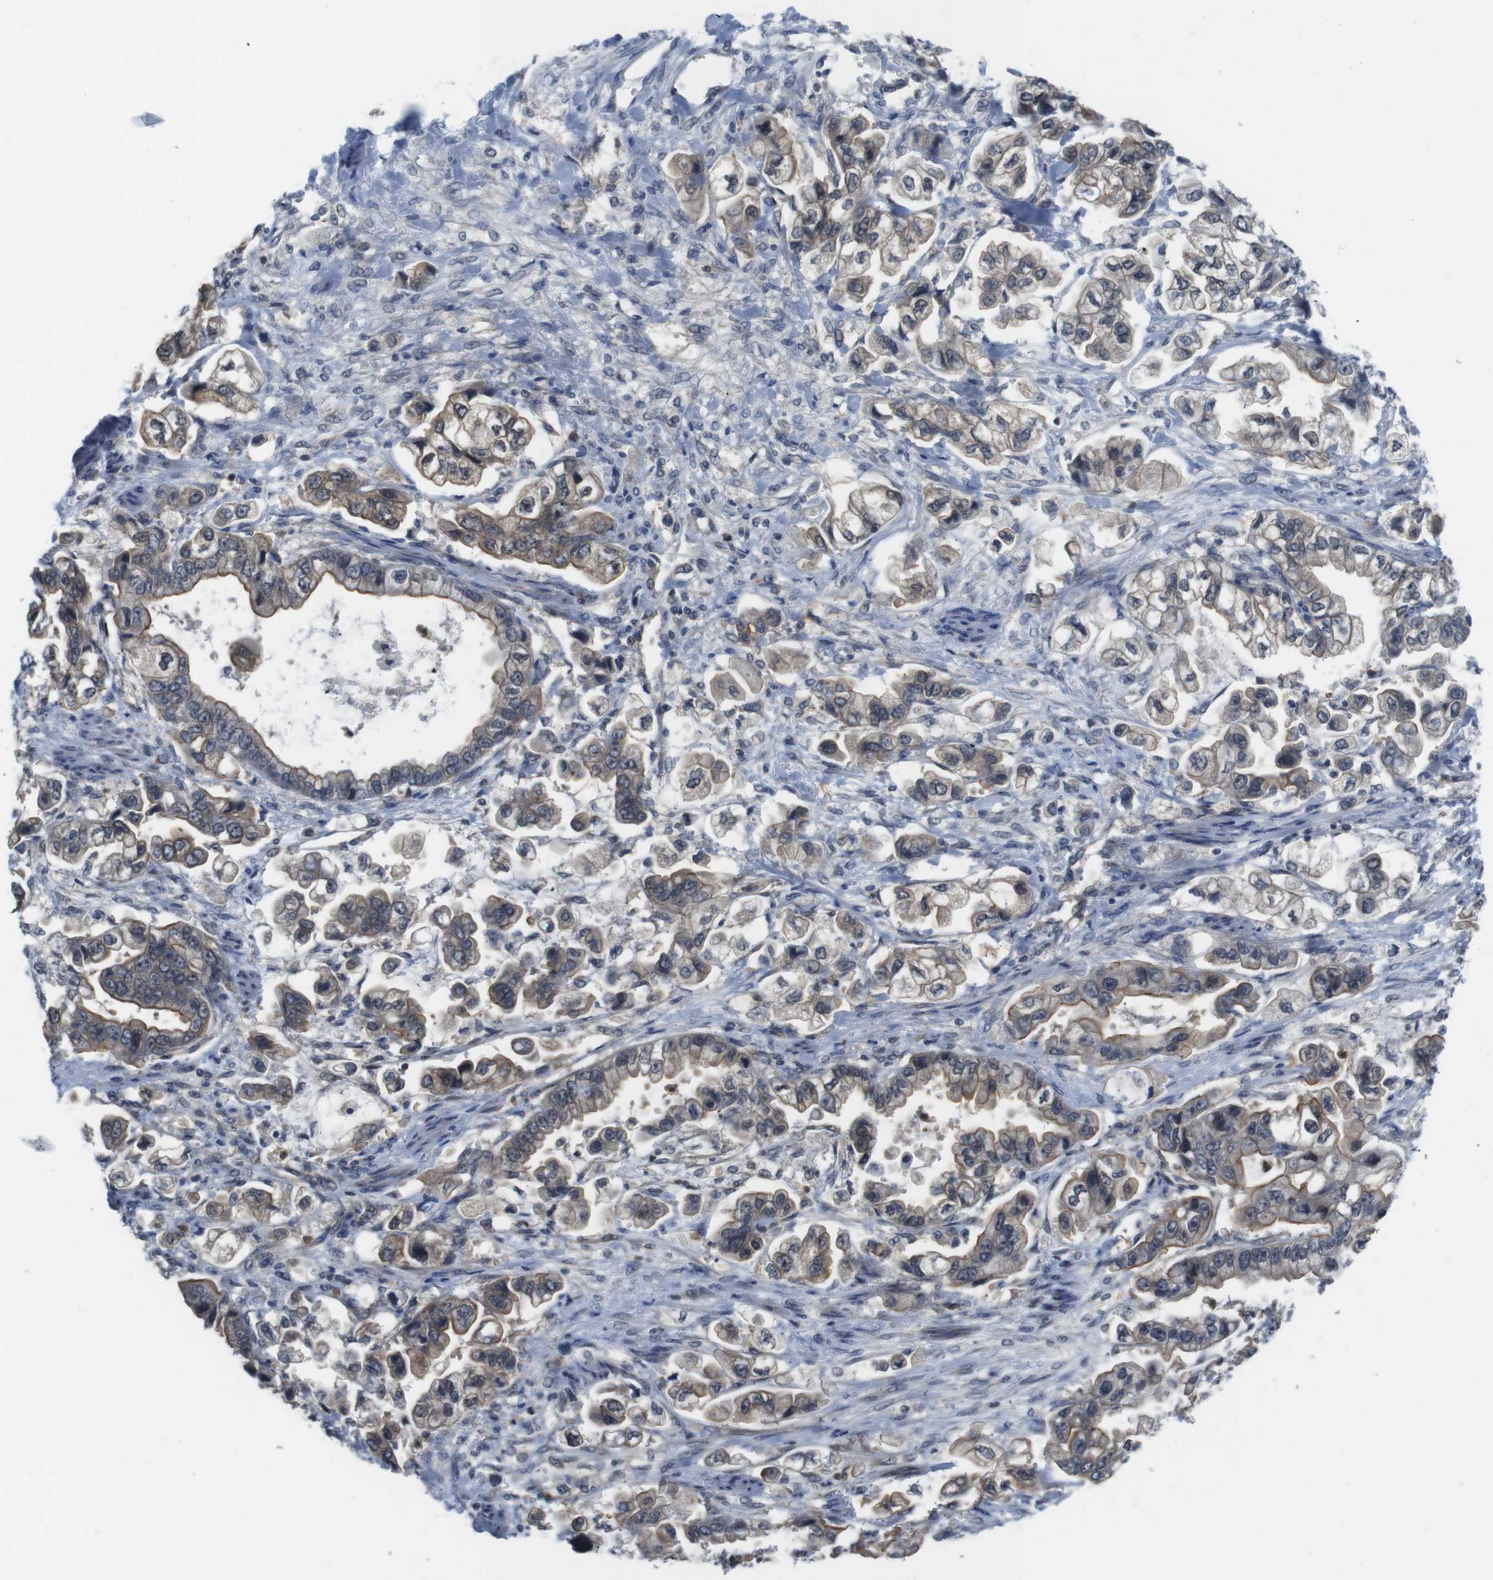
{"staining": {"intensity": "weak", "quantity": ">75%", "location": "cytoplasmic/membranous"}, "tissue": "stomach cancer", "cell_type": "Tumor cells", "image_type": "cancer", "snomed": [{"axis": "morphology", "description": "Normal tissue, NOS"}, {"axis": "morphology", "description": "Adenocarcinoma, NOS"}, {"axis": "topography", "description": "Stomach"}], "caption": "Brown immunohistochemical staining in stomach cancer reveals weak cytoplasmic/membranous positivity in about >75% of tumor cells.", "gene": "FADD", "patient": {"sex": "male", "age": 62}}